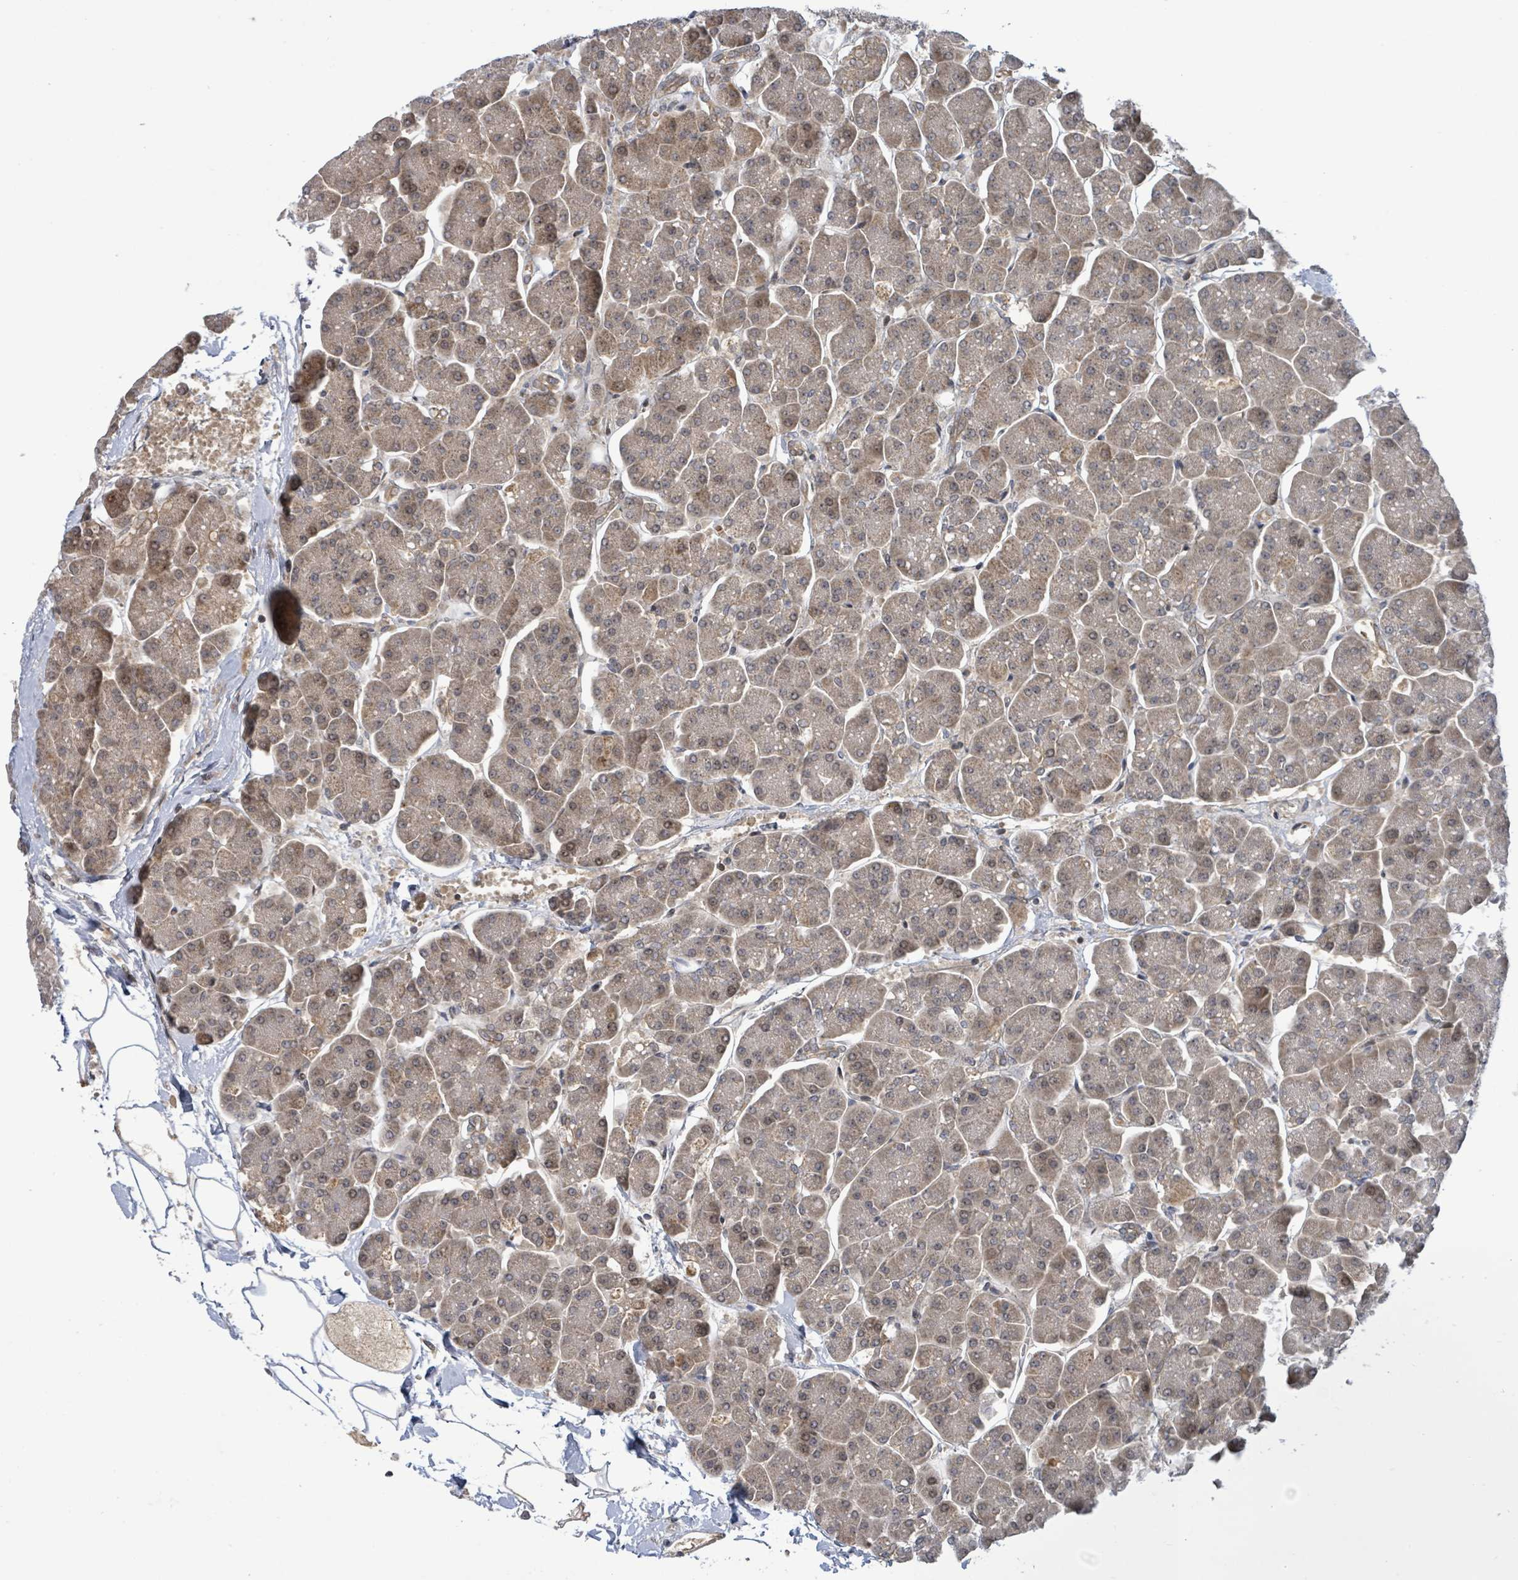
{"staining": {"intensity": "weak", "quantity": ">75%", "location": "cytoplasmic/membranous"}, "tissue": "pancreas", "cell_type": "Exocrine glandular cells", "image_type": "normal", "snomed": [{"axis": "morphology", "description": "Normal tissue, NOS"}, {"axis": "topography", "description": "Pancreas"}, {"axis": "topography", "description": "Peripheral nerve tissue"}], "caption": "Human pancreas stained for a protein (brown) reveals weak cytoplasmic/membranous positive expression in about >75% of exocrine glandular cells.", "gene": "ITGA11", "patient": {"sex": "male", "age": 54}}